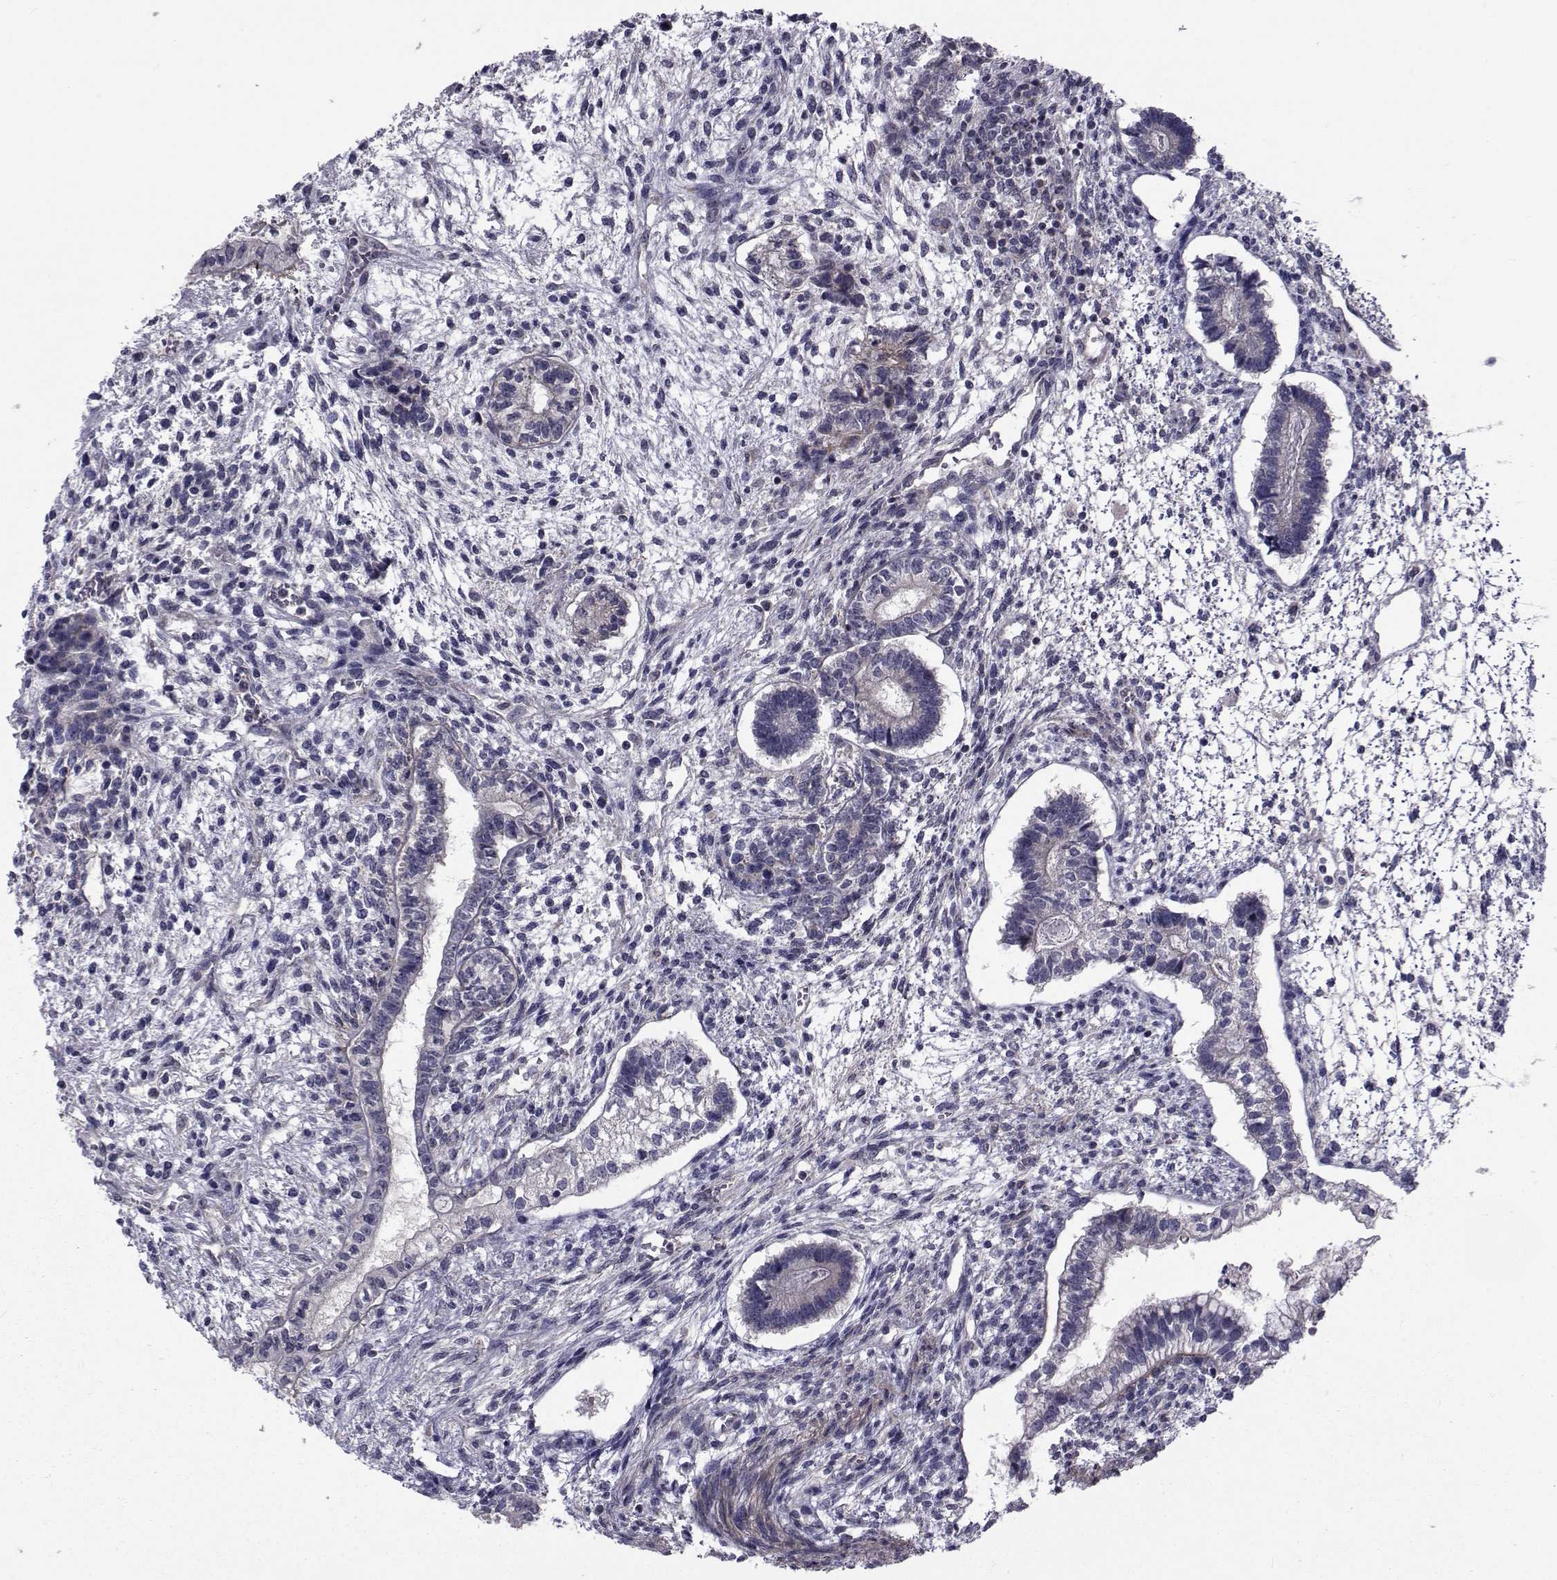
{"staining": {"intensity": "negative", "quantity": "none", "location": "none"}, "tissue": "testis cancer", "cell_type": "Tumor cells", "image_type": "cancer", "snomed": [{"axis": "morphology", "description": "Carcinoma, Embryonal, NOS"}, {"axis": "topography", "description": "Testis"}], "caption": "This micrograph is of testis cancer (embryonal carcinoma) stained with IHC to label a protein in brown with the nuclei are counter-stained blue. There is no expression in tumor cells.", "gene": "CFAP74", "patient": {"sex": "male", "age": 37}}